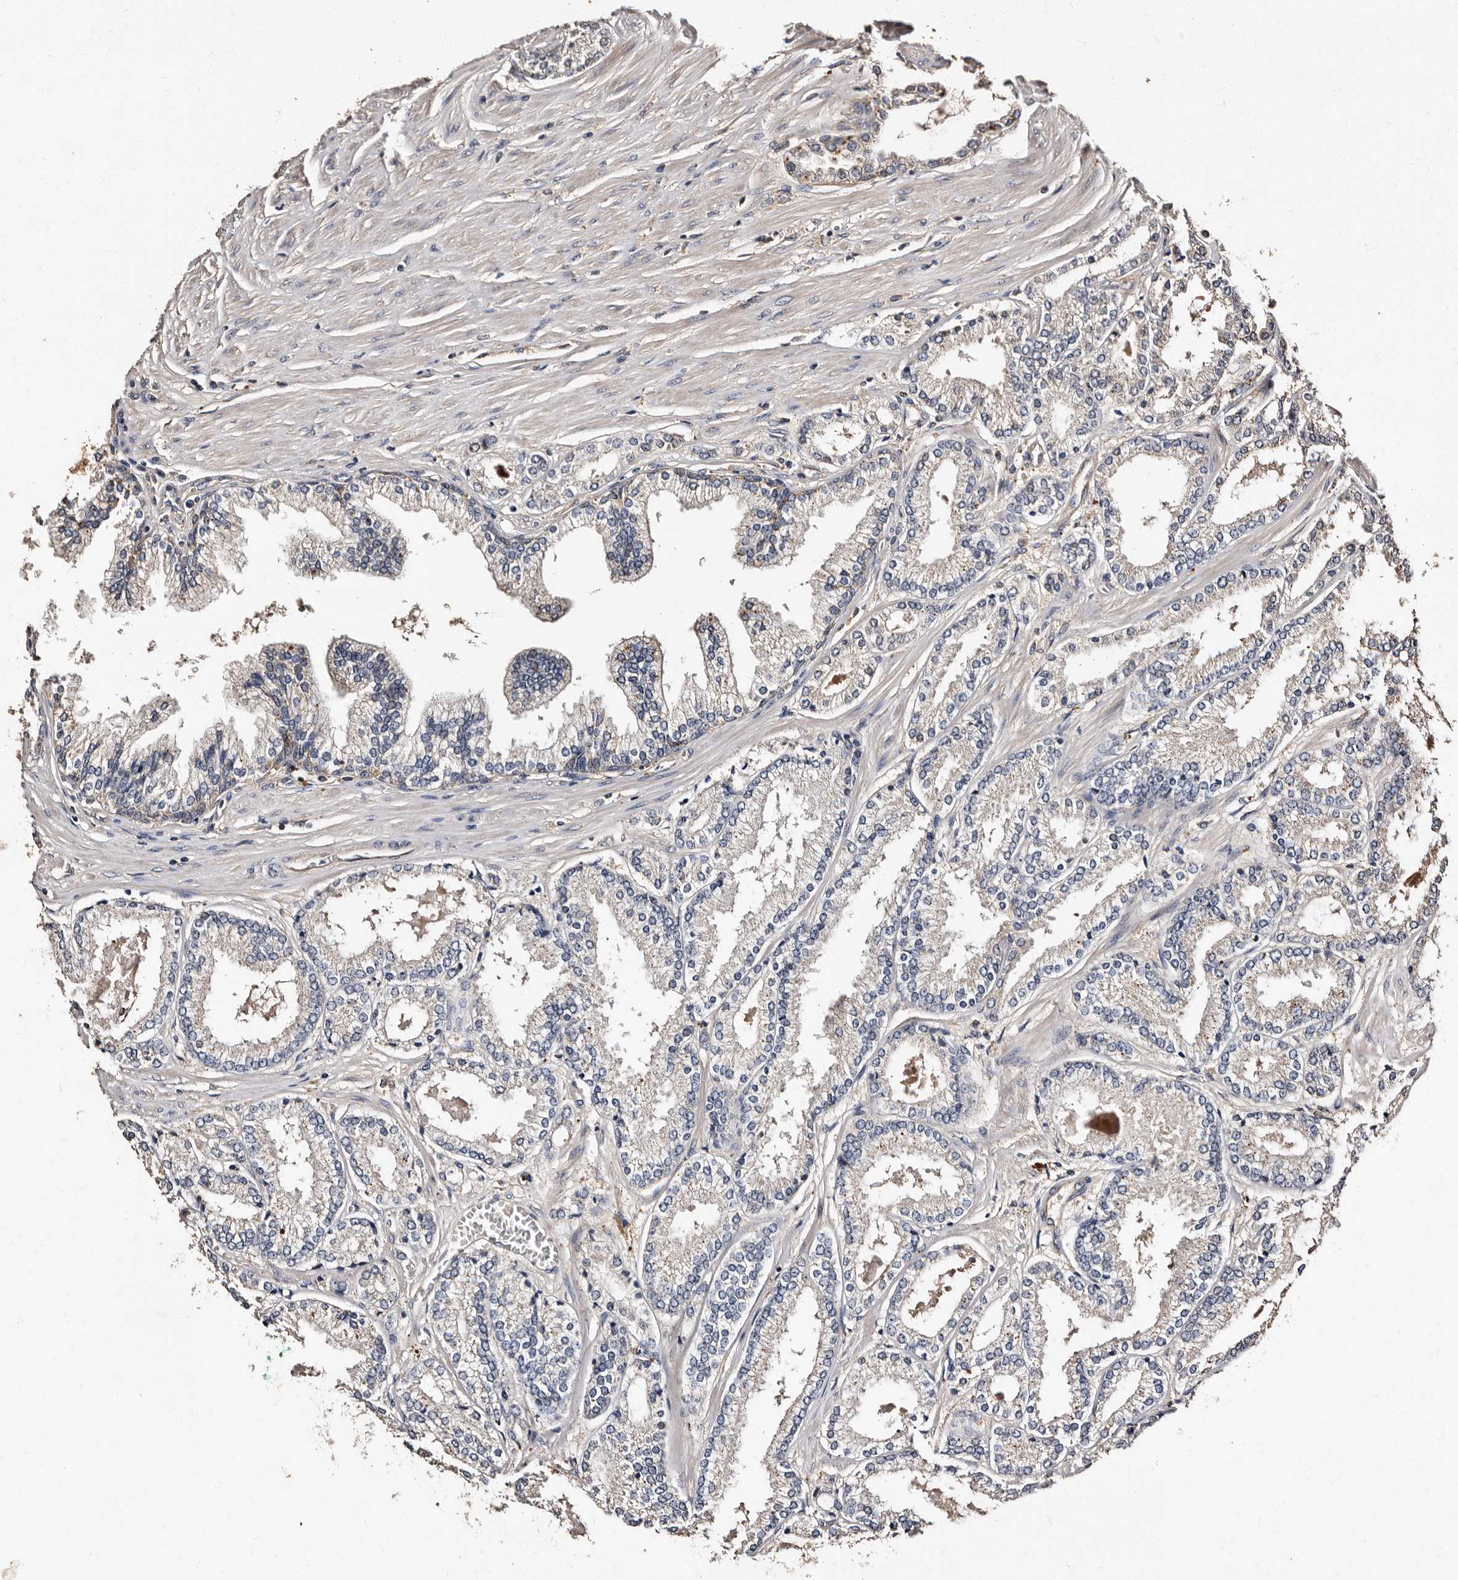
{"staining": {"intensity": "negative", "quantity": "none", "location": "none"}, "tissue": "prostate cancer", "cell_type": "Tumor cells", "image_type": "cancer", "snomed": [{"axis": "morphology", "description": "Adenocarcinoma, Low grade"}, {"axis": "topography", "description": "Prostate"}], "caption": "DAB (3,3'-diaminobenzidine) immunohistochemical staining of human adenocarcinoma (low-grade) (prostate) reveals no significant expression in tumor cells.", "gene": "ADCK5", "patient": {"sex": "male", "age": 62}}